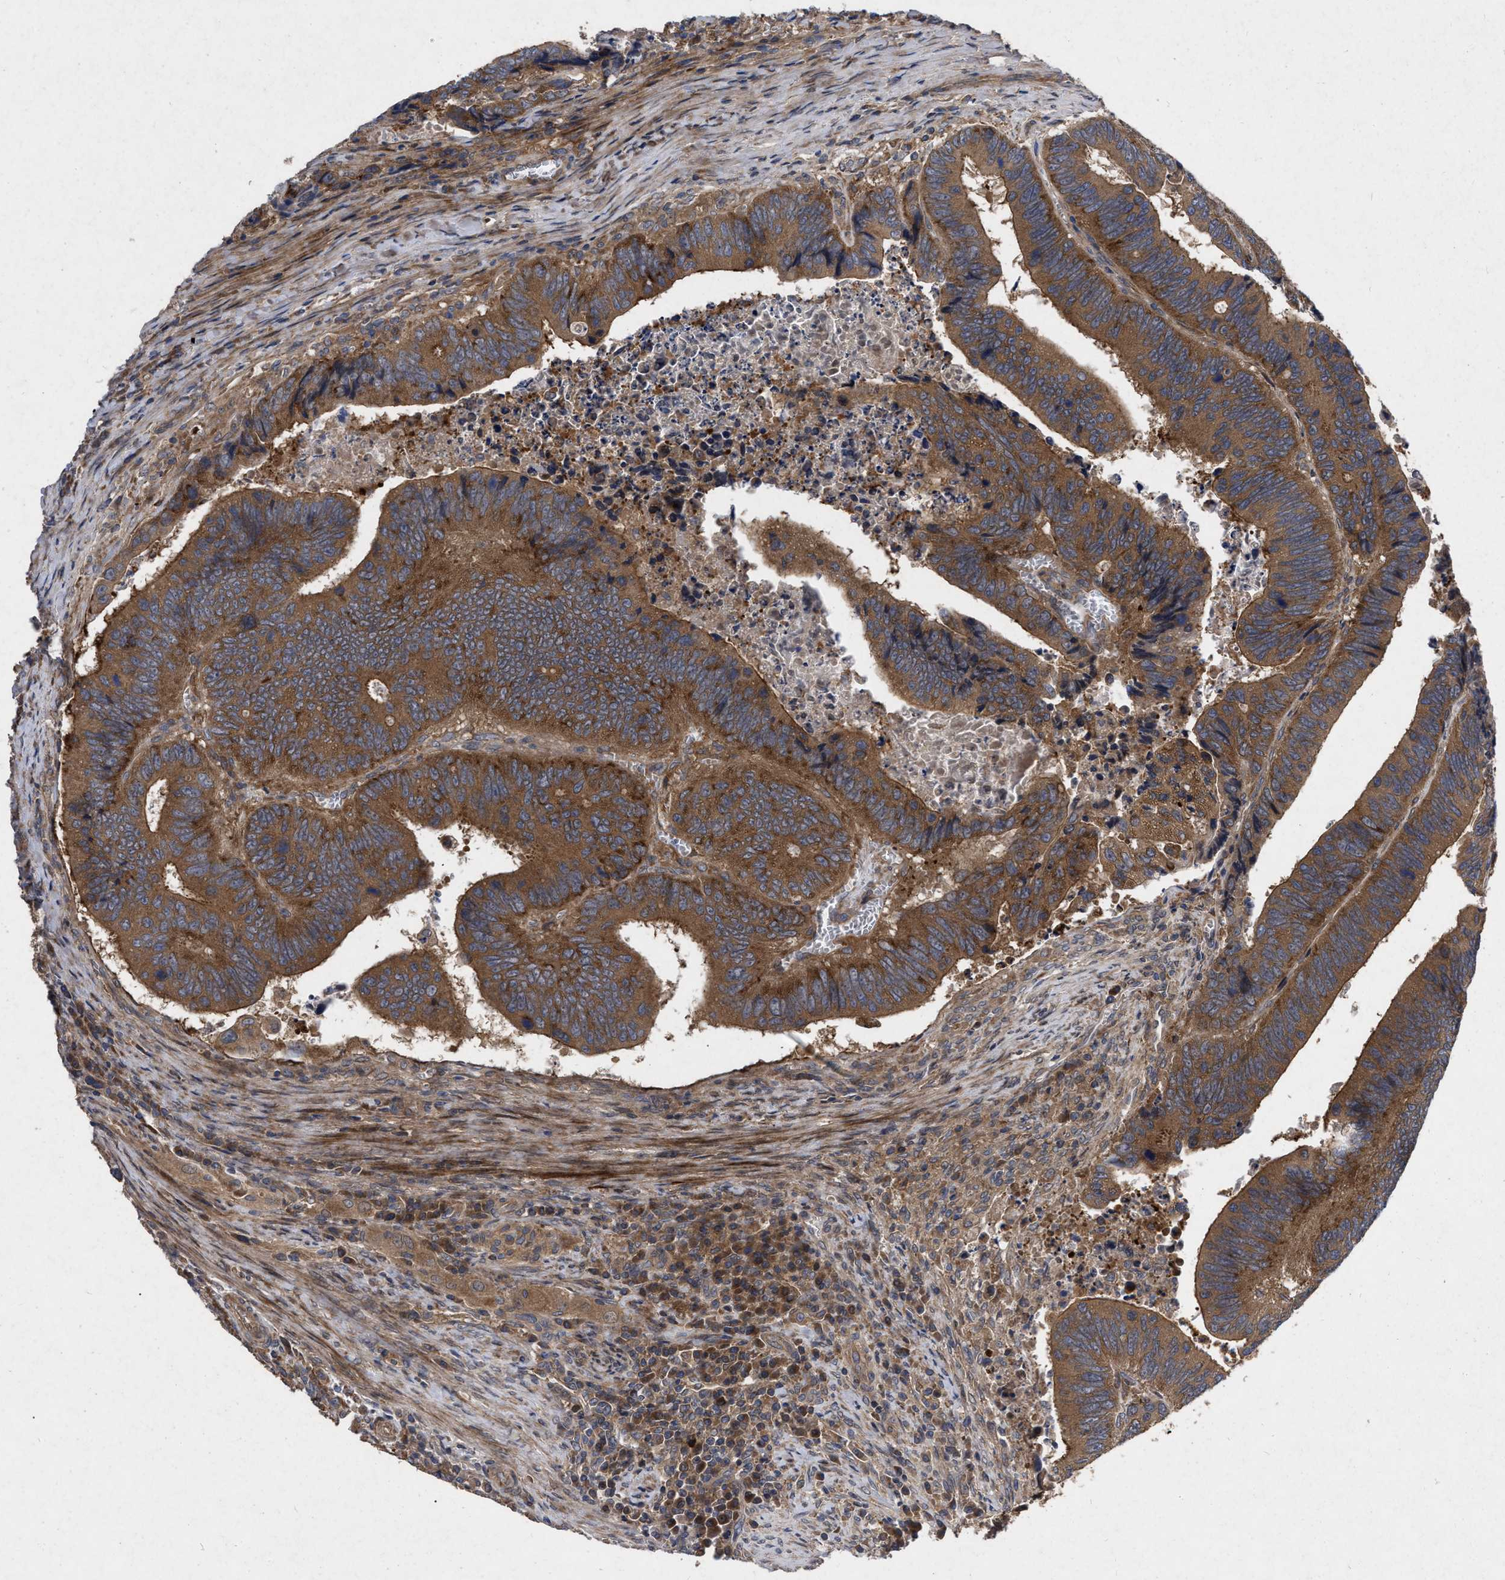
{"staining": {"intensity": "strong", "quantity": ">75%", "location": "cytoplasmic/membranous"}, "tissue": "colorectal cancer", "cell_type": "Tumor cells", "image_type": "cancer", "snomed": [{"axis": "morphology", "description": "Inflammation, NOS"}, {"axis": "morphology", "description": "Adenocarcinoma, NOS"}, {"axis": "topography", "description": "Colon"}], "caption": "The immunohistochemical stain labels strong cytoplasmic/membranous expression in tumor cells of colorectal adenocarcinoma tissue.", "gene": "CDKN2C", "patient": {"sex": "male", "age": 72}}